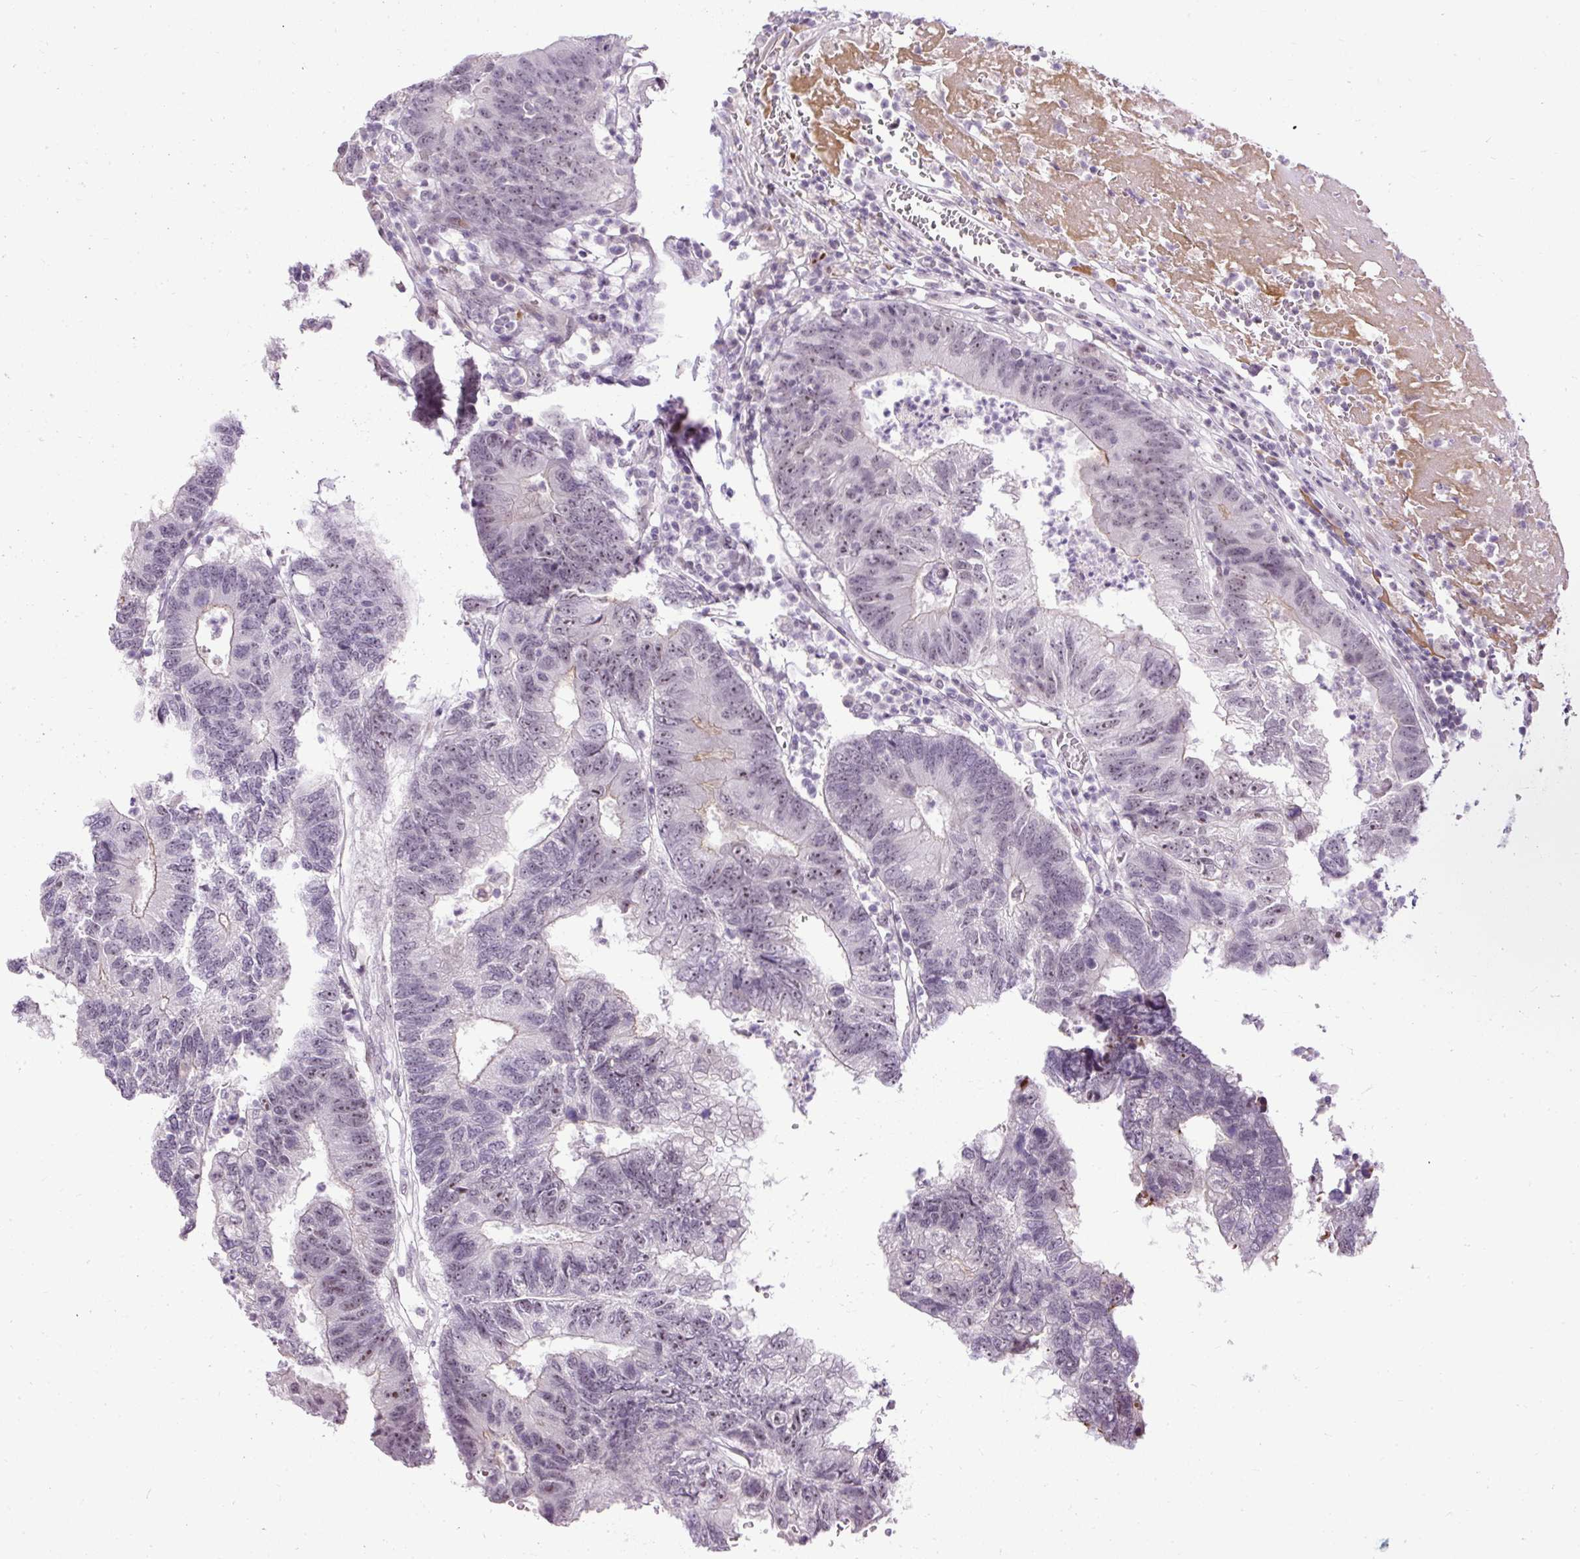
{"staining": {"intensity": "moderate", "quantity": "25%-75%", "location": "nuclear"}, "tissue": "colorectal cancer", "cell_type": "Tumor cells", "image_type": "cancer", "snomed": [{"axis": "morphology", "description": "Adenocarcinoma, NOS"}, {"axis": "topography", "description": "Colon"}], "caption": "Adenocarcinoma (colorectal) stained with a brown dye exhibits moderate nuclear positive expression in about 25%-75% of tumor cells.", "gene": "ARHGEF18", "patient": {"sex": "female", "age": 48}}